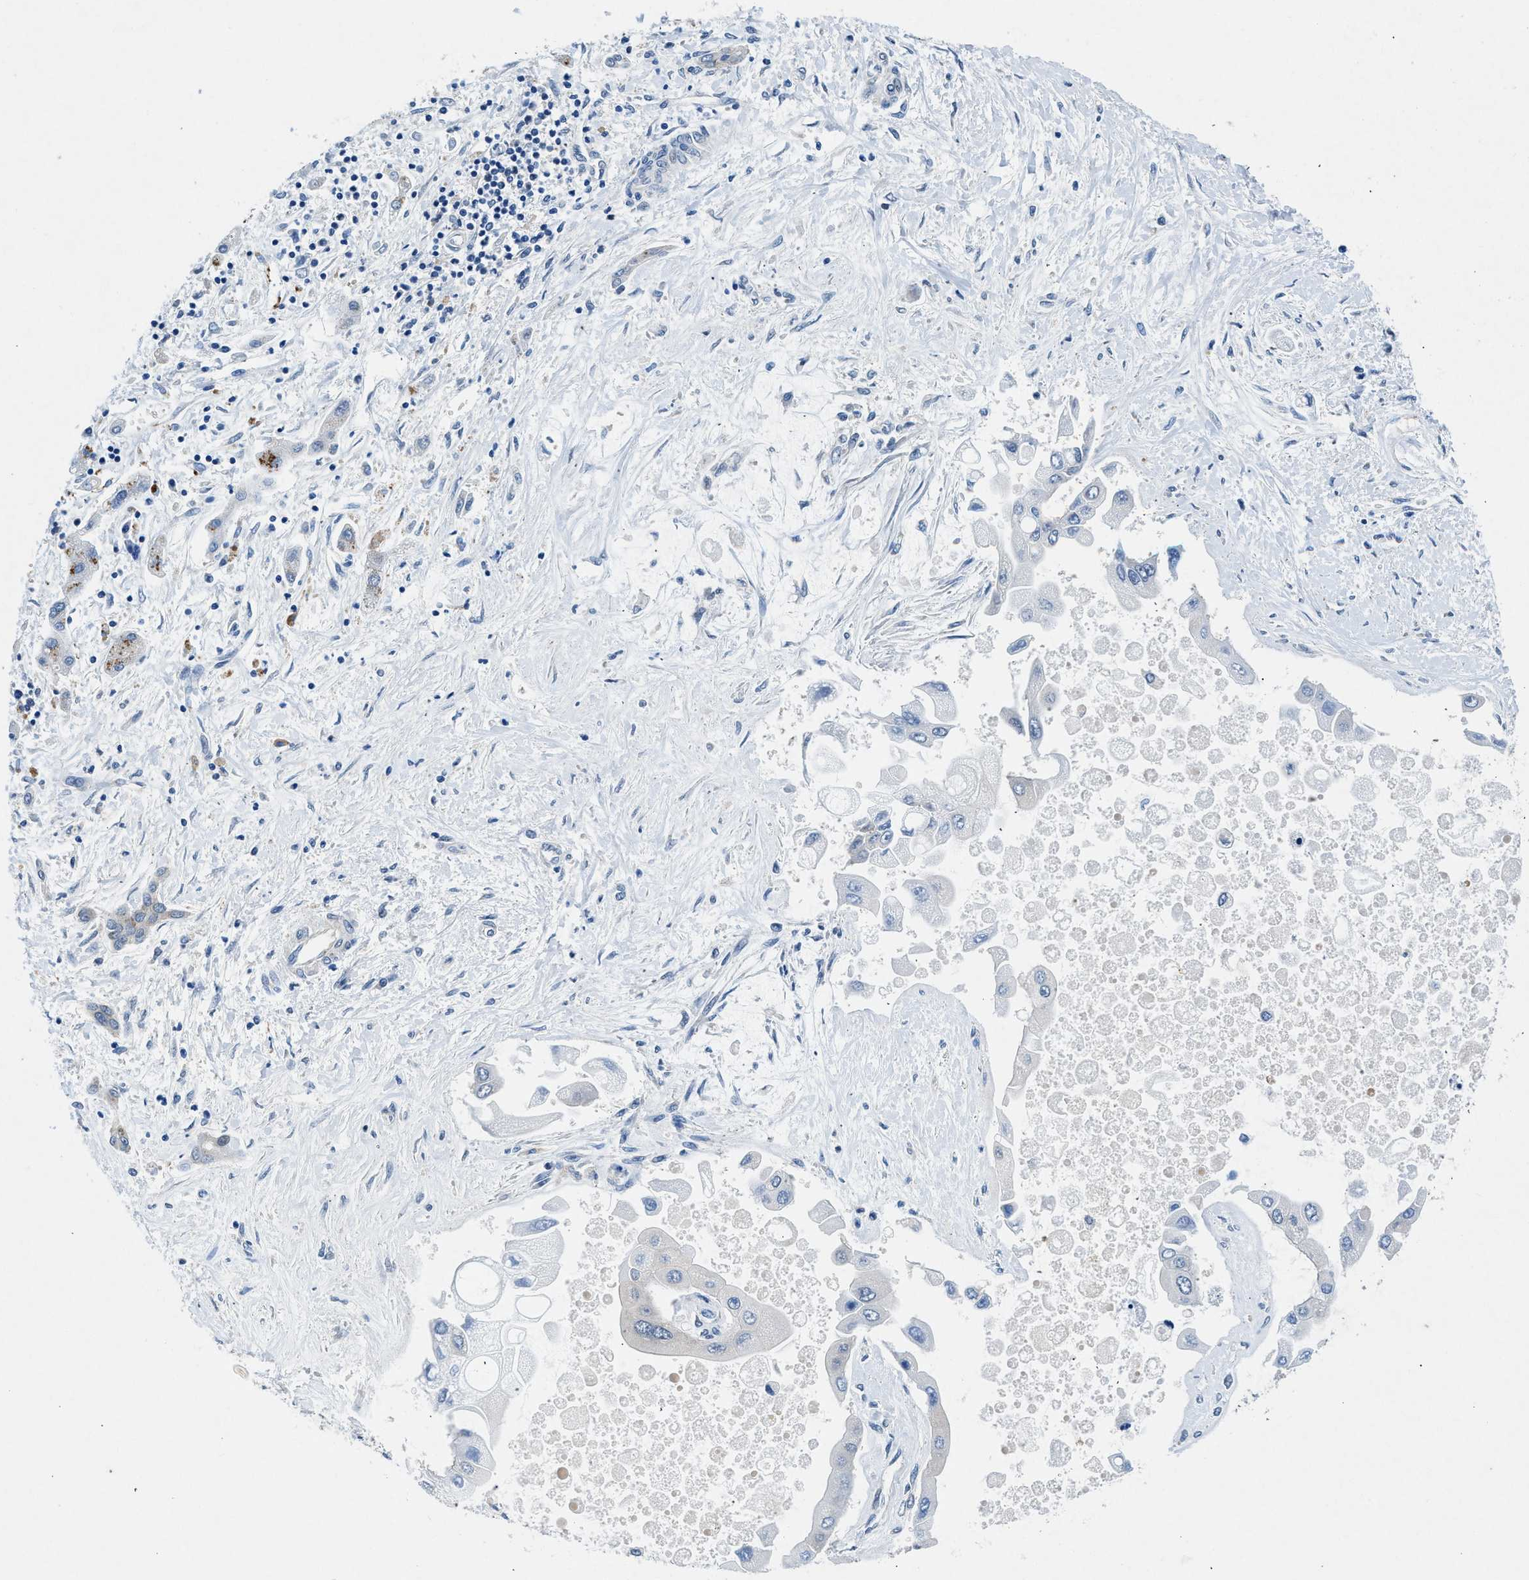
{"staining": {"intensity": "negative", "quantity": "none", "location": "none"}, "tissue": "liver cancer", "cell_type": "Tumor cells", "image_type": "cancer", "snomed": [{"axis": "morphology", "description": "Cholangiocarcinoma"}, {"axis": "topography", "description": "Liver"}], "caption": "Liver cholangiocarcinoma was stained to show a protein in brown. There is no significant positivity in tumor cells. (DAB (3,3'-diaminobenzidine) immunohistochemistry (IHC) visualized using brightfield microscopy, high magnification).", "gene": "COPS2", "patient": {"sex": "male", "age": 50}}